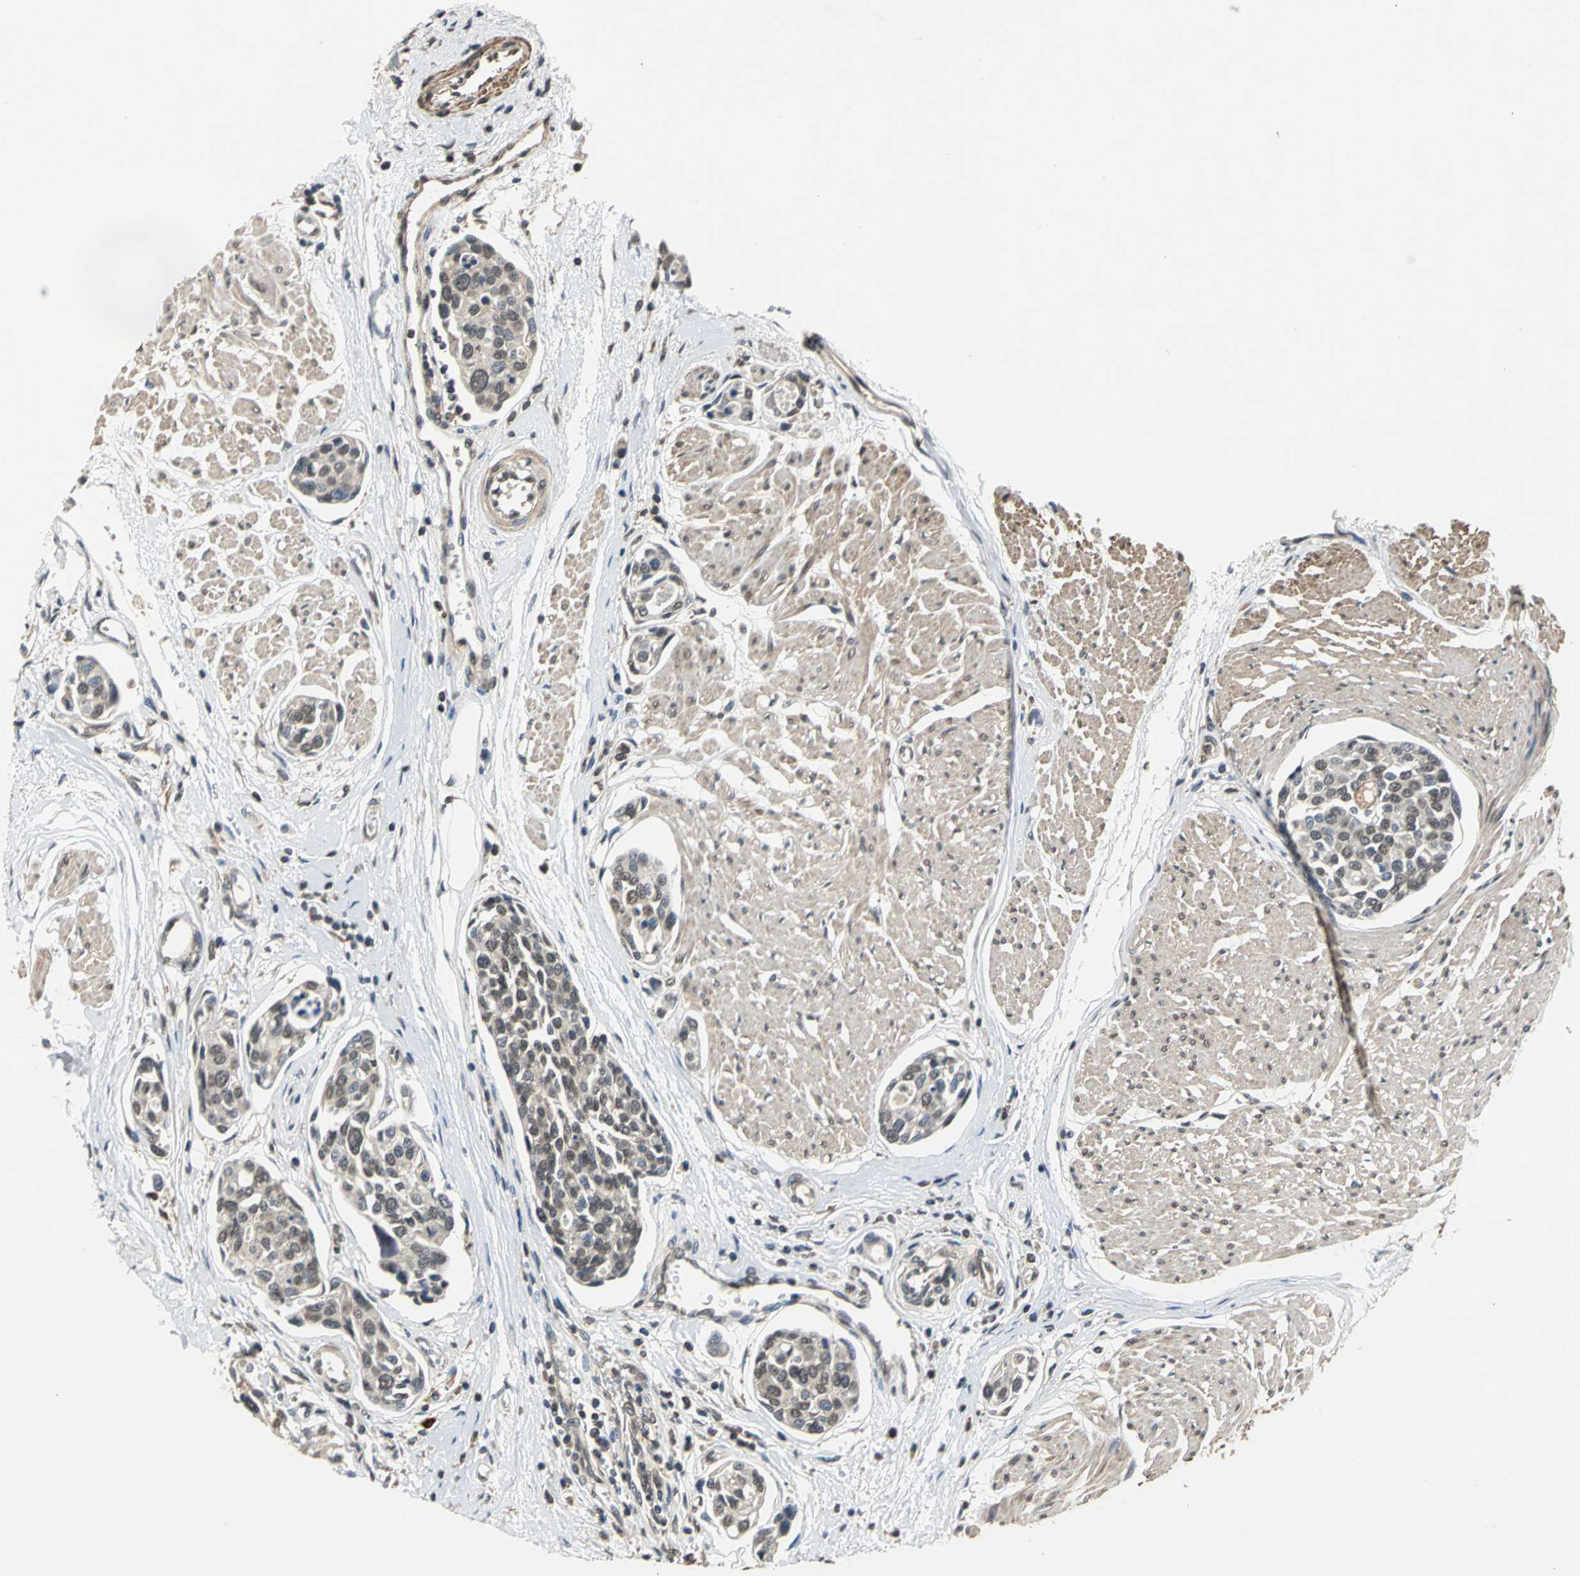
{"staining": {"intensity": "moderate", "quantity": "25%-75%", "location": "nuclear"}, "tissue": "urothelial cancer", "cell_type": "Tumor cells", "image_type": "cancer", "snomed": [{"axis": "morphology", "description": "Urothelial carcinoma, High grade"}, {"axis": "topography", "description": "Urinary bladder"}], "caption": "High-grade urothelial carcinoma stained with immunohistochemistry demonstrates moderate nuclear staining in about 25%-75% of tumor cells.", "gene": "EIF2B2", "patient": {"sex": "male", "age": 78}}